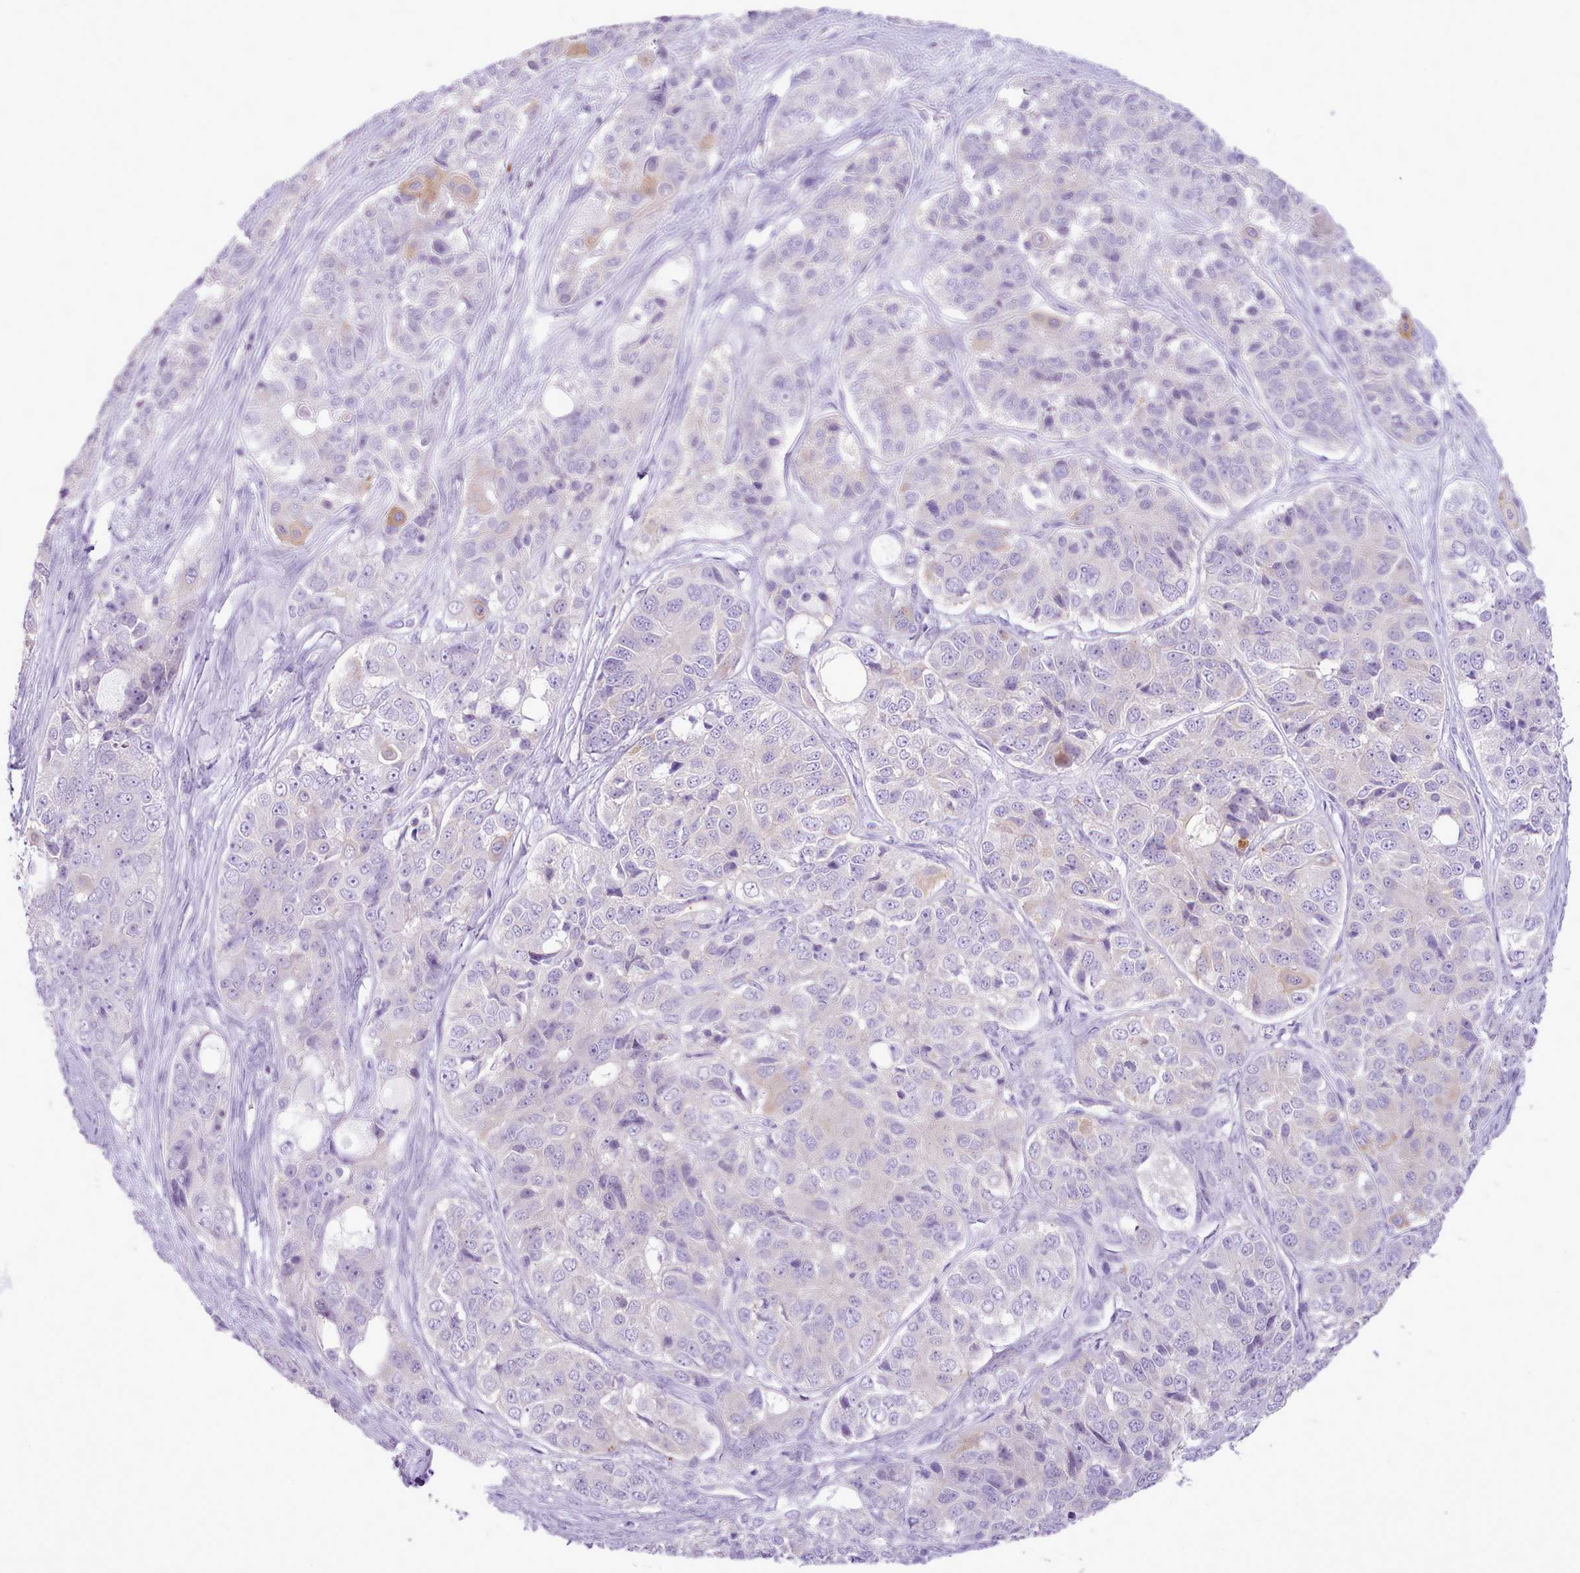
{"staining": {"intensity": "negative", "quantity": "none", "location": "none"}, "tissue": "ovarian cancer", "cell_type": "Tumor cells", "image_type": "cancer", "snomed": [{"axis": "morphology", "description": "Carcinoma, endometroid"}, {"axis": "topography", "description": "Ovary"}], "caption": "This photomicrograph is of endometroid carcinoma (ovarian) stained with immunohistochemistry (IHC) to label a protein in brown with the nuclei are counter-stained blue. There is no expression in tumor cells. (DAB (3,3'-diaminobenzidine) IHC visualized using brightfield microscopy, high magnification).", "gene": "MDFI", "patient": {"sex": "female", "age": 51}}